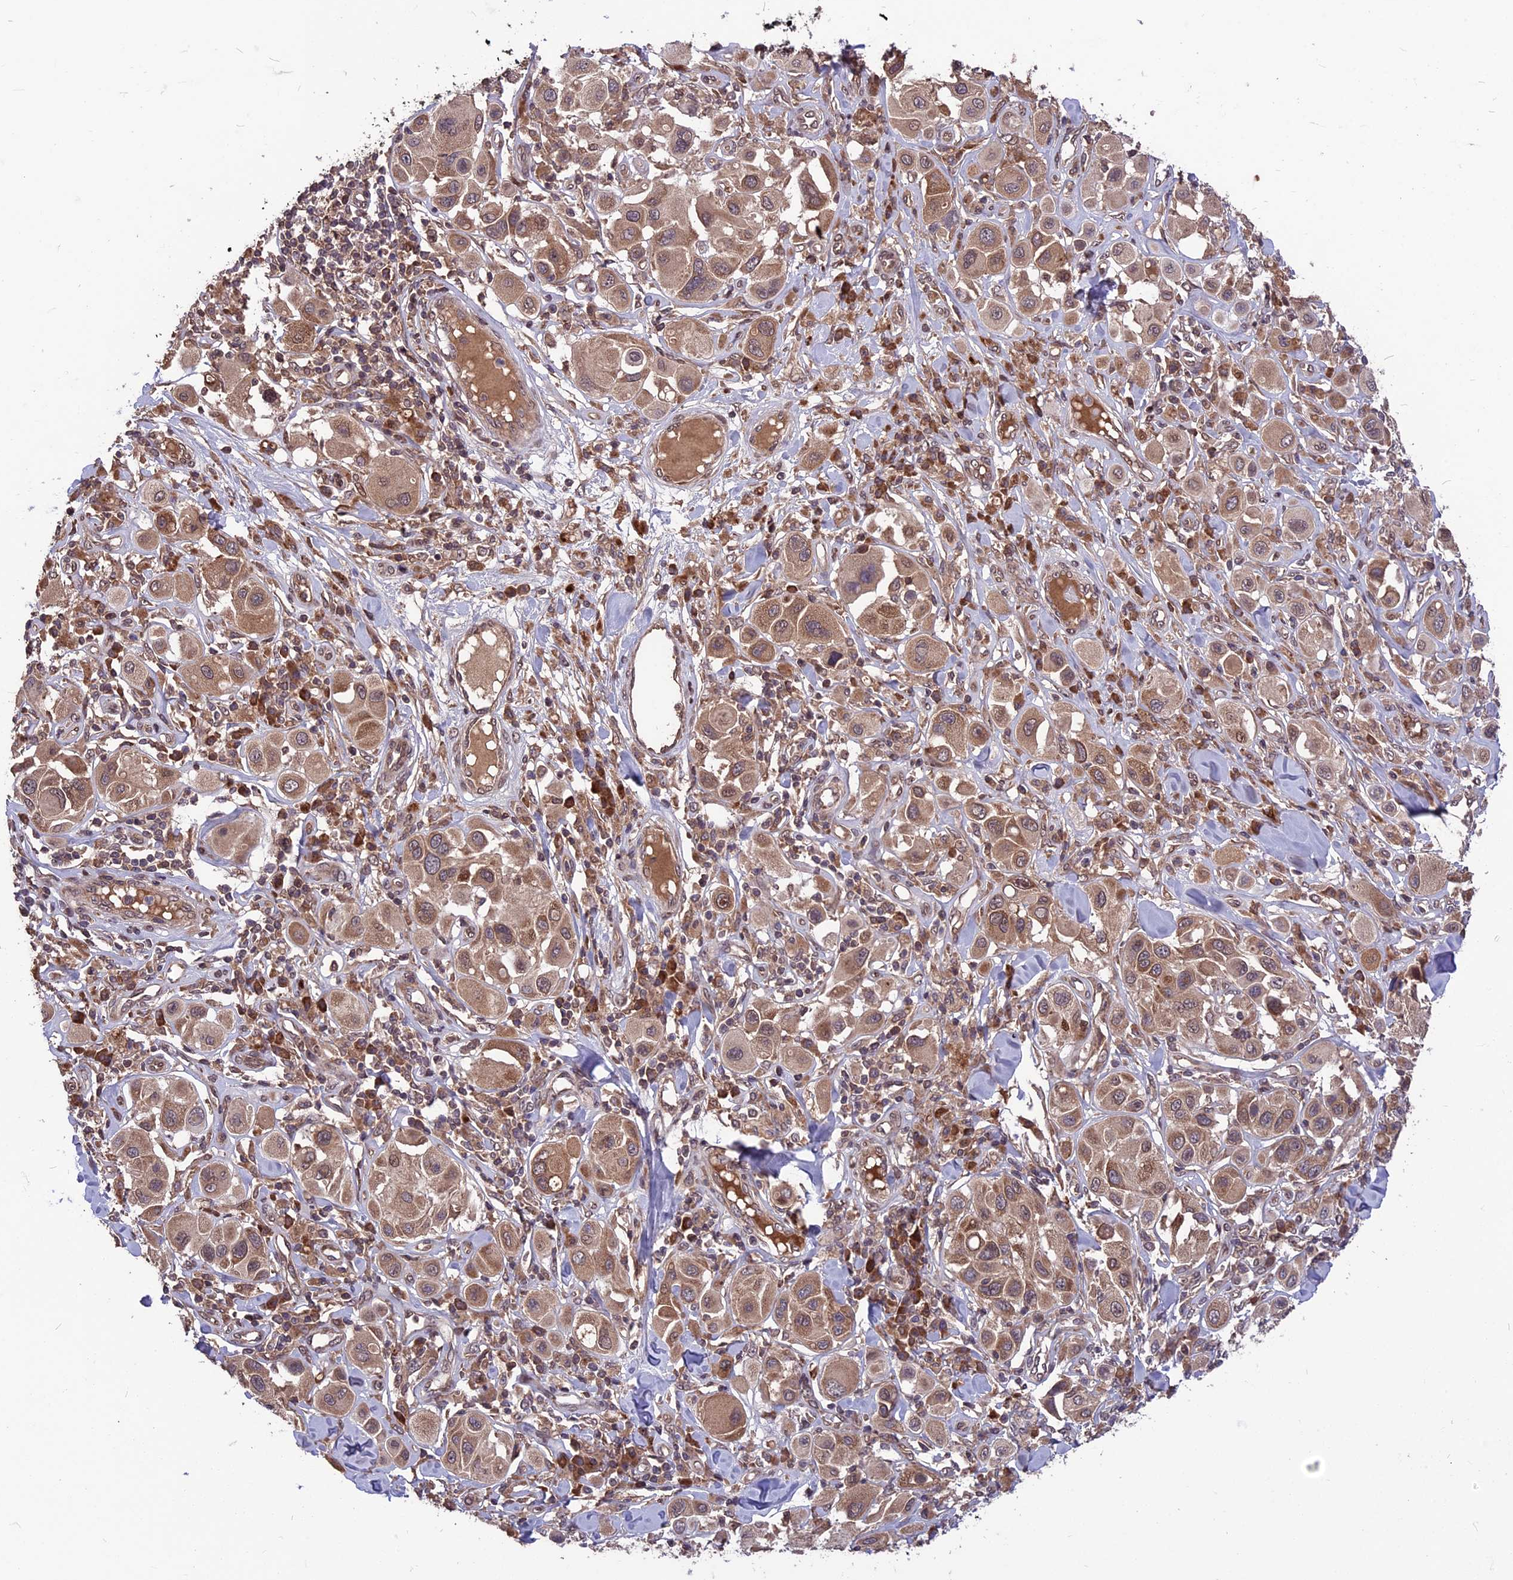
{"staining": {"intensity": "moderate", "quantity": ">75%", "location": "cytoplasmic/membranous"}, "tissue": "melanoma", "cell_type": "Tumor cells", "image_type": "cancer", "snomed": [{"axis": "morphology", "description": "Malignant melanoma, Metastatic site"}, {"axis": "topography", "description": "Skin"}], "caption": "Melanoma was stained to show a protein in brown. There is medium levels of moderate cytoplasmic/membranous positivity in about >75% of tumor cells.", "gene": "ZNF598", "patient": {"sex": "male", "age": 41}}